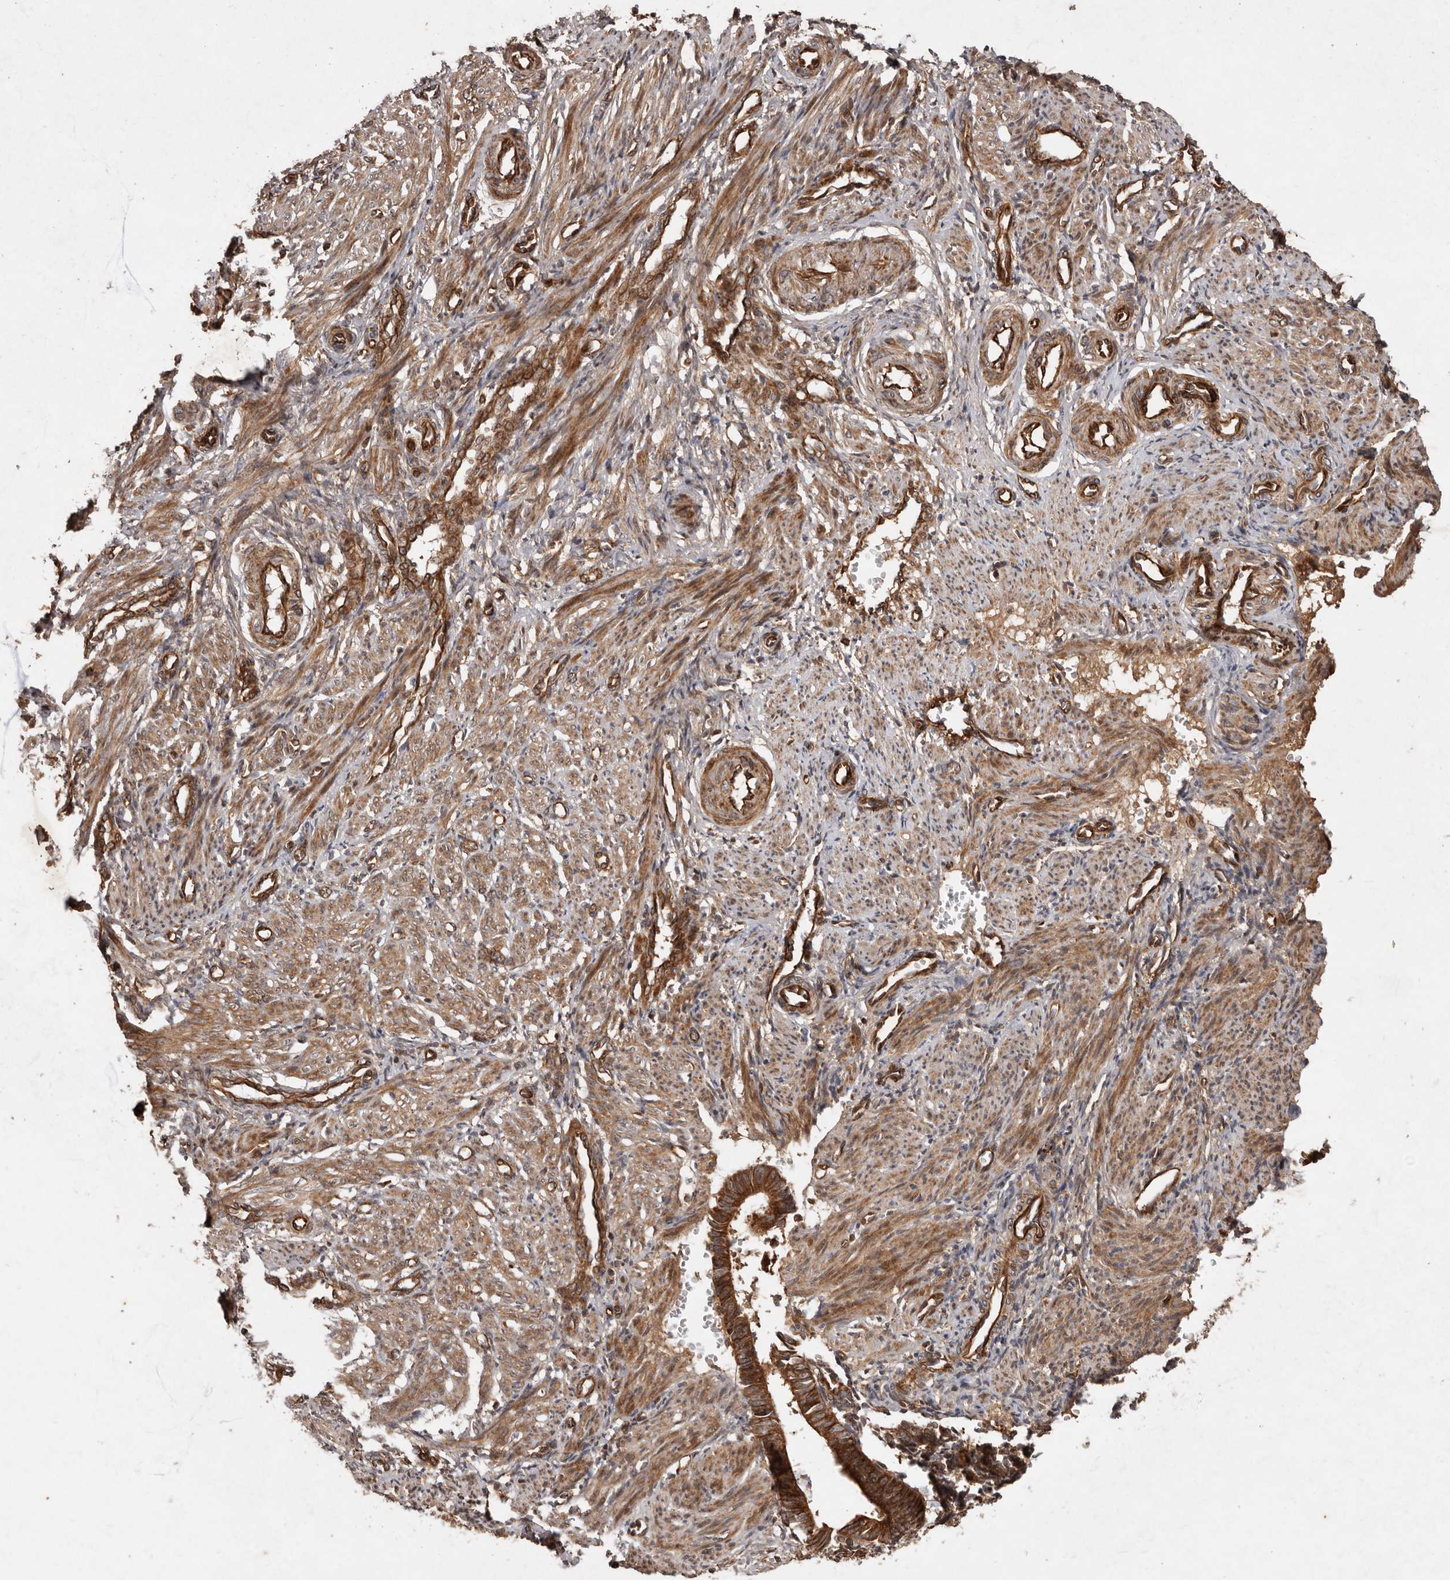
{"staining": {"intensity": "moderate", "quantity": ">75%", "location": "cytoplasmic/membranous"}, "tissue": "smooth muscle", "cell_type": "Smooth muscle cells", "image_type": "normal", "snomed": [{"axis": "morphology", "description": "Normal tissue, NOS"}, {"axis": "topography", "description": "Endometrium"}], "caption": "This photomicrograph exhibits immunohistochemistry staining of normal human smooth muscle, with medium moderate cytoplasmic/membranous expression in approximately >75% of smooth muscle cells.", "gene": "STK36", "patient": {"sex": "female", "age": 33}}